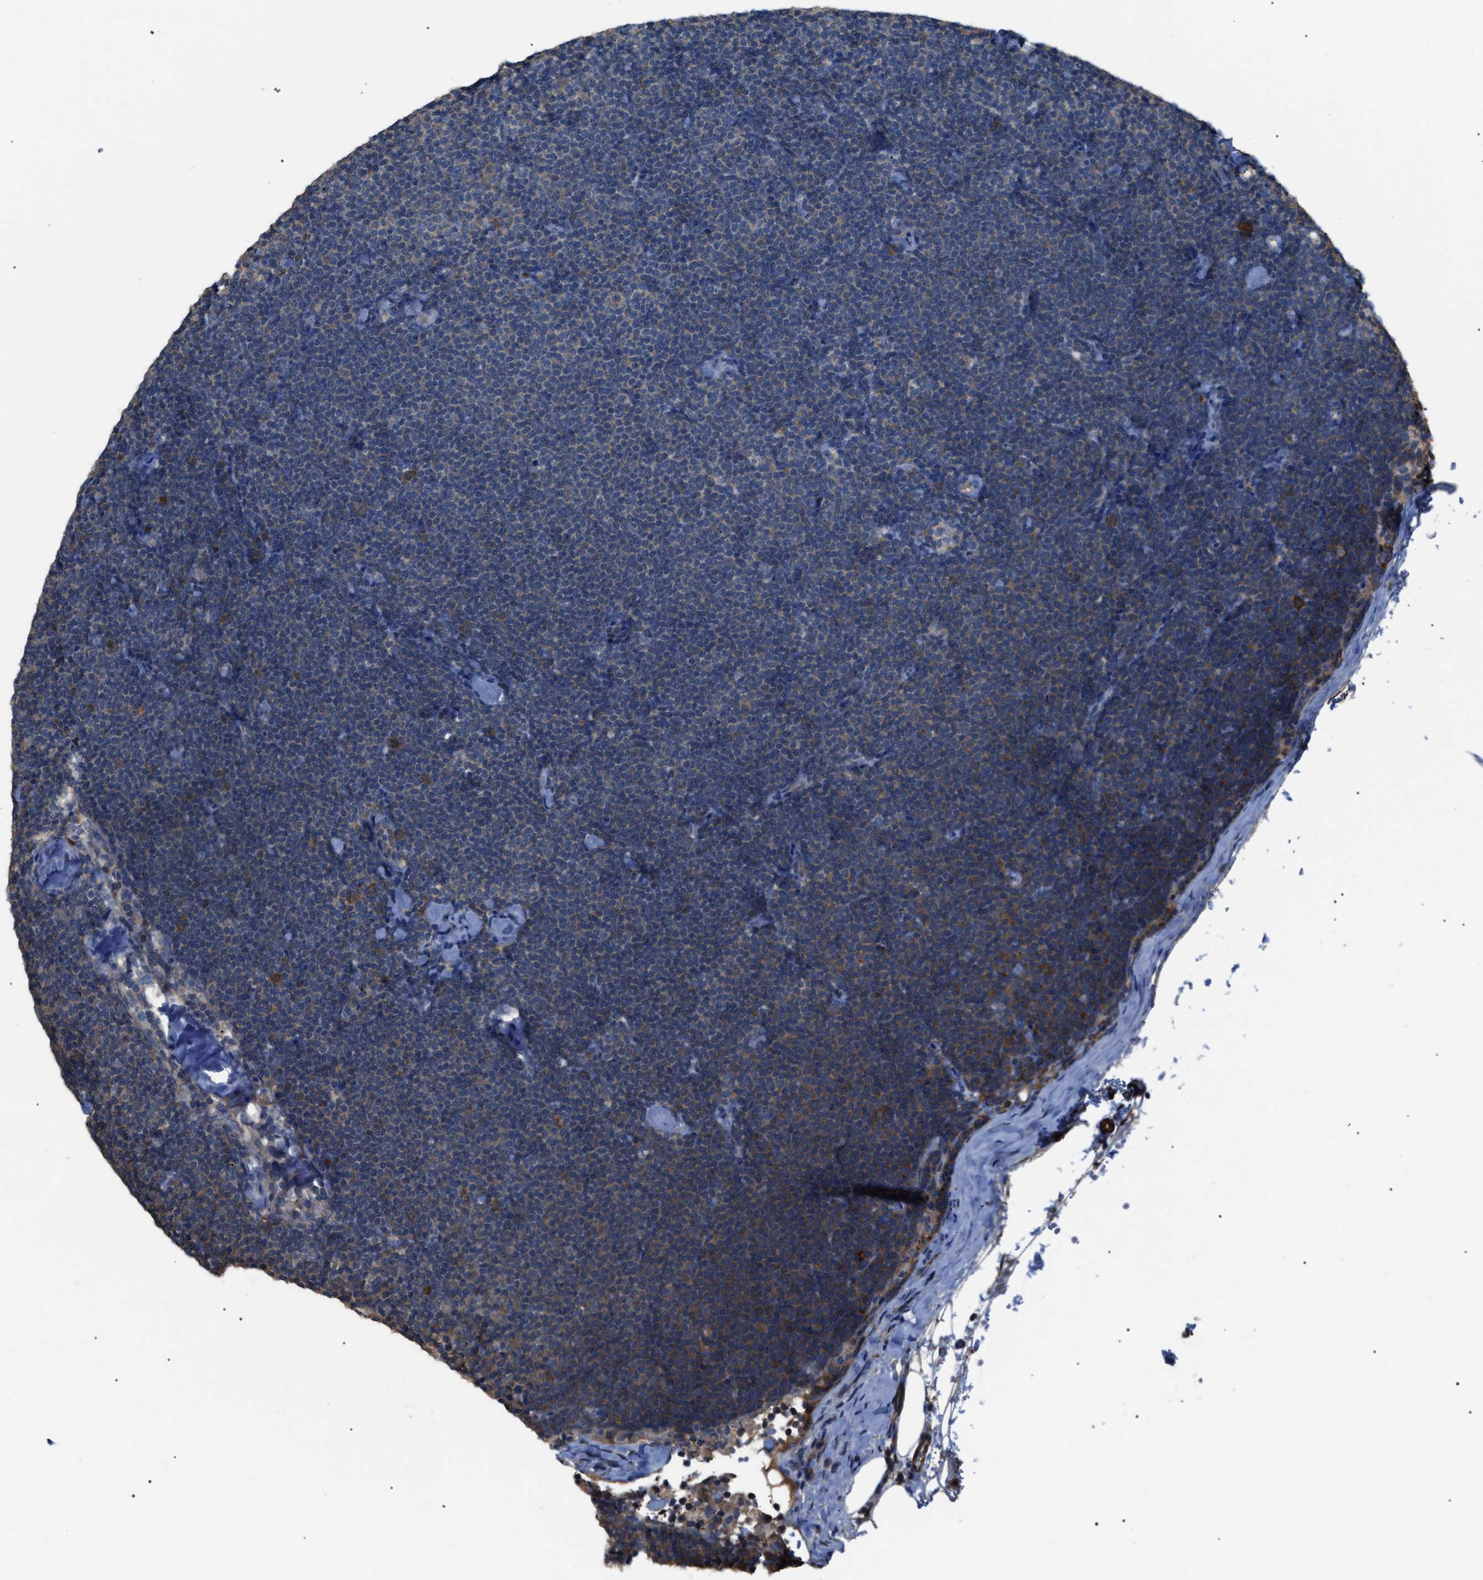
{"staining": {"intensity": "weak", "quantity": "25%-75%", "location": "cytoplasmic/membranous"}, "tissue": "lymphoma", "cell_type": "Tumor cells", "image_type": "cancer", "snomed": [{"axis": "morphology", "description": "Malignant lymphoma, non-Hodgkin's type, Low grade"}, {"axis": "topography", "description": "Lymph node"}], "caption": "There is low levels of weak cytoplasmic/membranous positivity in tumor cells of lymphoma, as demonstrated by immunohistochemical staining (brown color).", "gene": "PDCD5", "patient": {"sex": "female", "age": 53}}